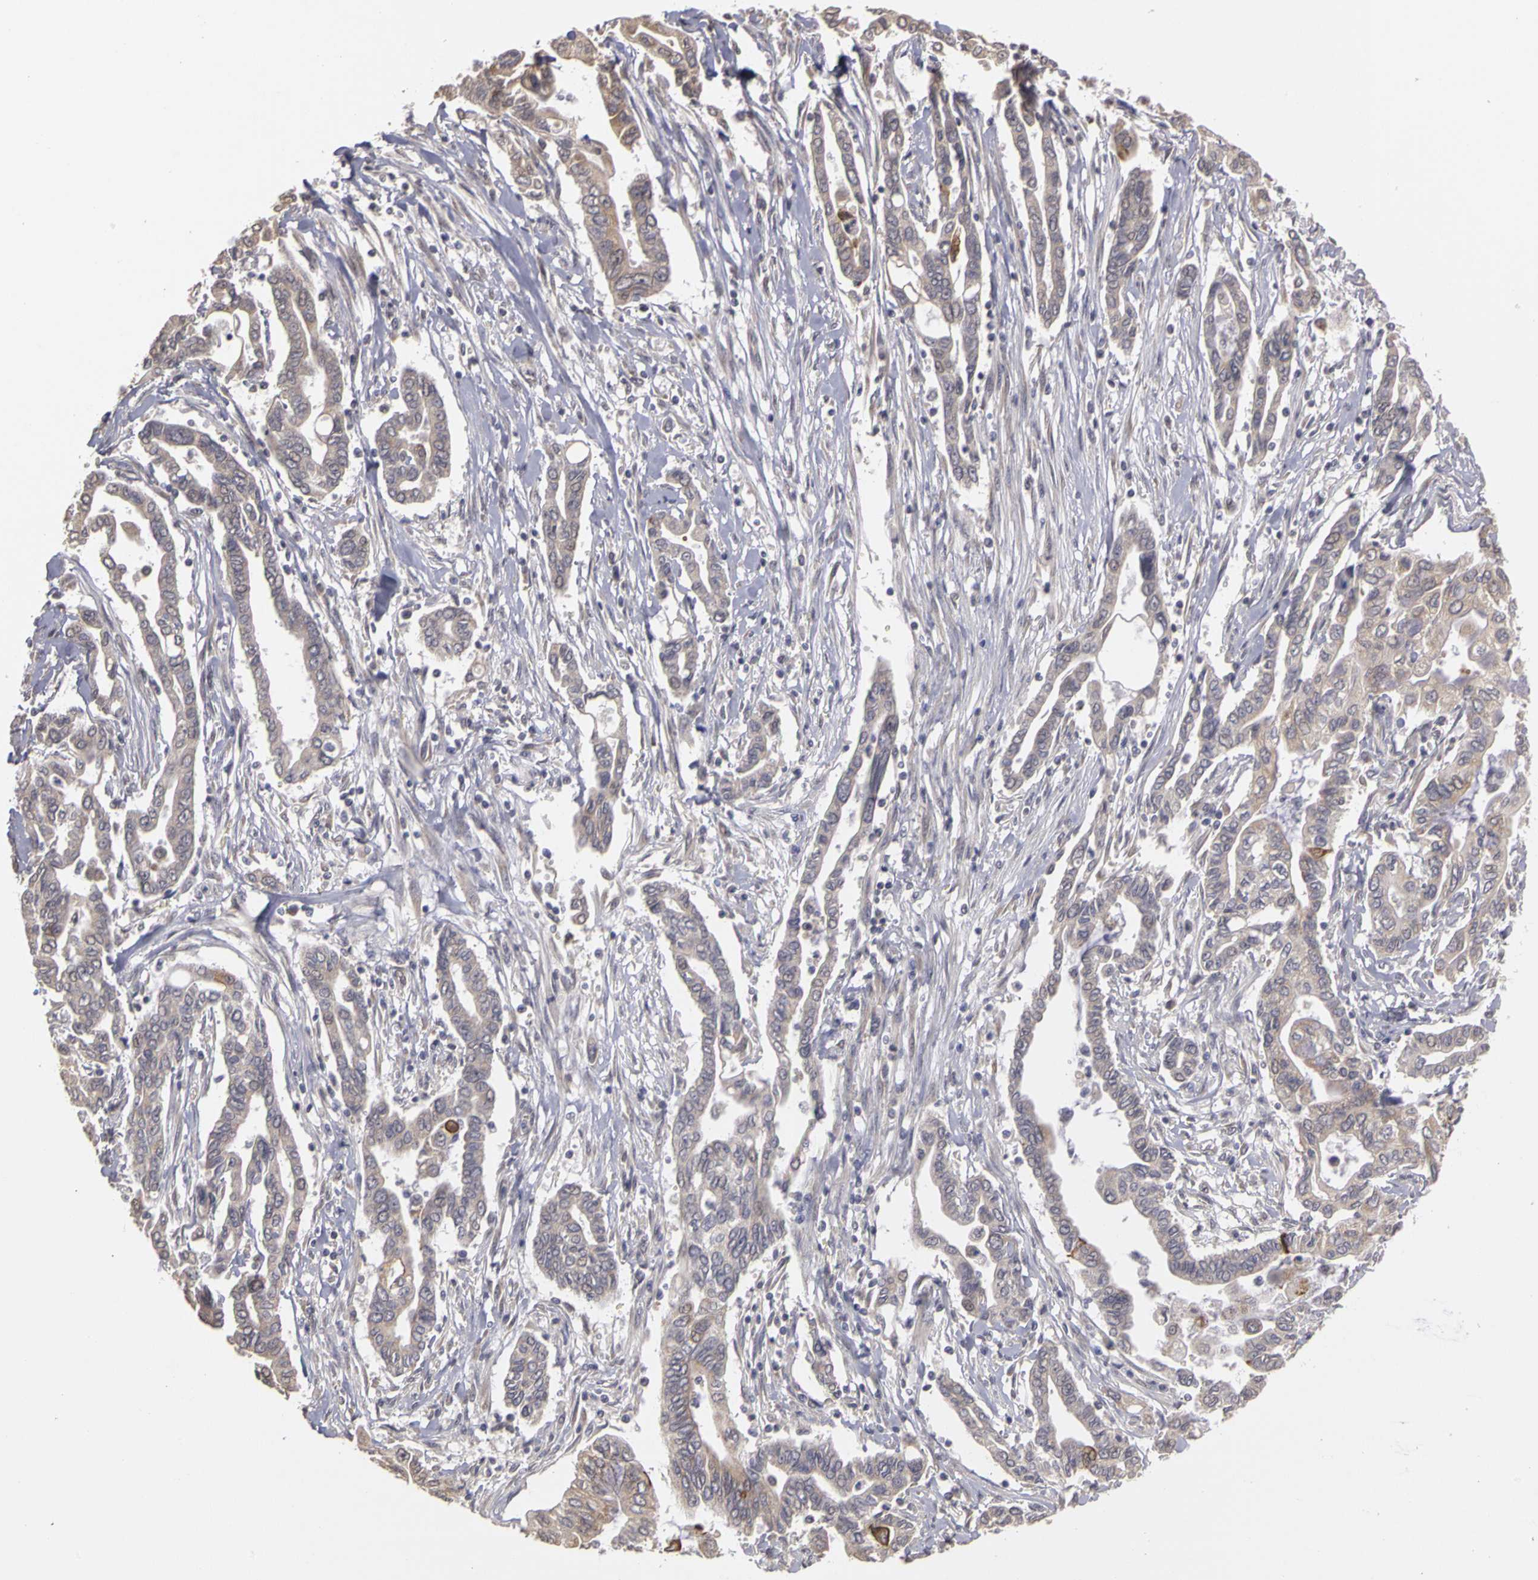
{"staining": {"intensity": "weak", "quantity": "<25%", "location": "cytoplasmic/membranous"}, "tissue": "pancreatic cancer", "cell_type": "Tumor cells", "image_type": "cancer", "snomed": [{"axis": "morphology", "description": "Adenocarcinoma, NOS"}, {"axis": "topography", "description": "Pancreas"}], "caption": "IHC micrograph of neoplastic tissue: human pancreatic adenocarcinoma stained with DAB exhibits no significant protein staining in tumor cells.", "gene": "FRMD7", "patient": {"sex": "female", "age": 57}}